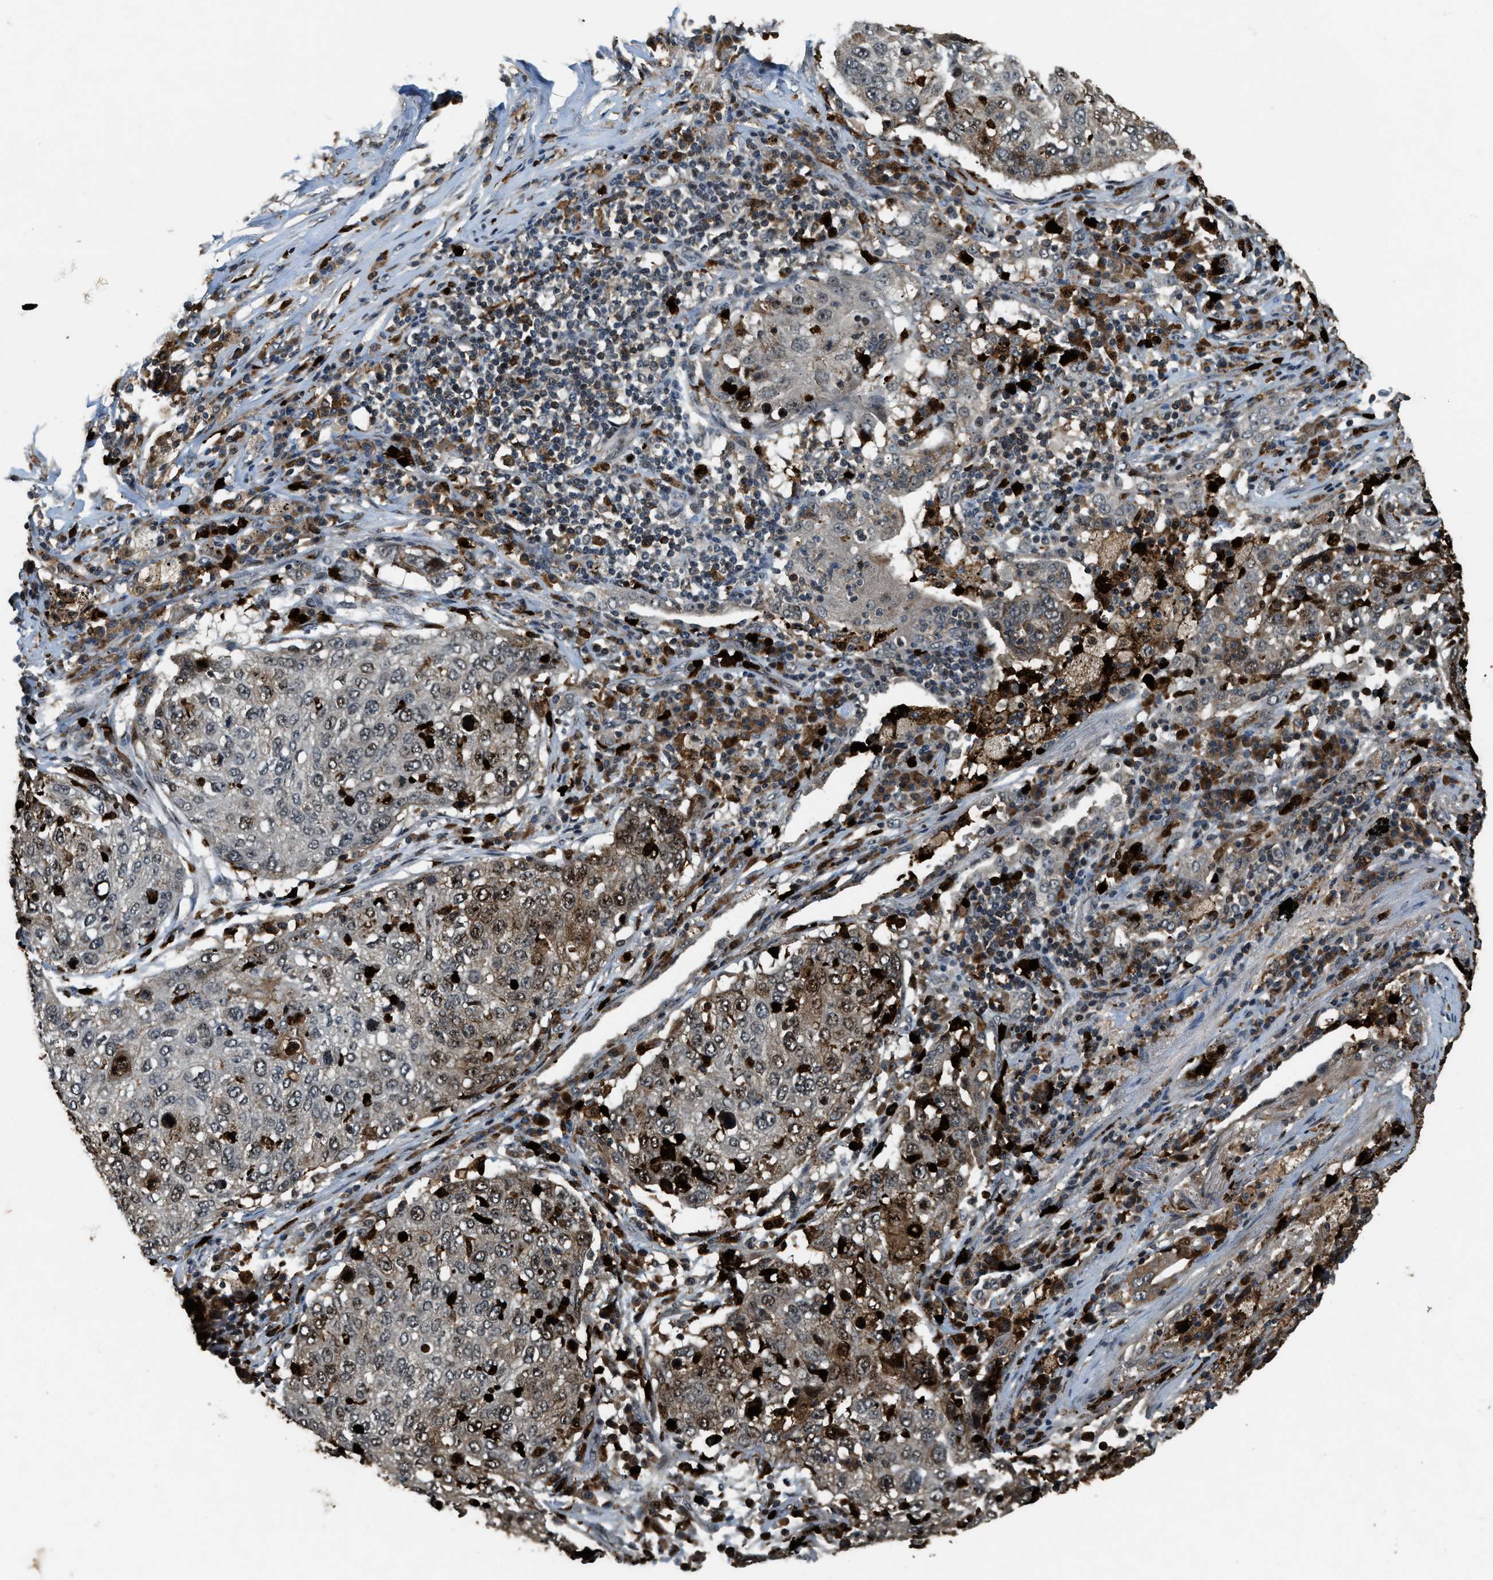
{"staining": {"intensity": "strong", "quantity": "<25%", "location": "nuclear"}, "tissue": "lung cancer", "cell_type": "Tumor cells", "image_type": "cancer", "snomed": [{"axis": "morphology", "description": "Squamous cell carcinoma, NOS"}, {"axis": "topography", "description": "Lung"}], "caption": "This is an image of immunohistochemistry (IHC) staining of squamous cell carcinoma (lung), which shows strong positivity in the nuclear of tumor cells.", "gene": "RNF141", "patient": {"sex": "female", "age": 63}}